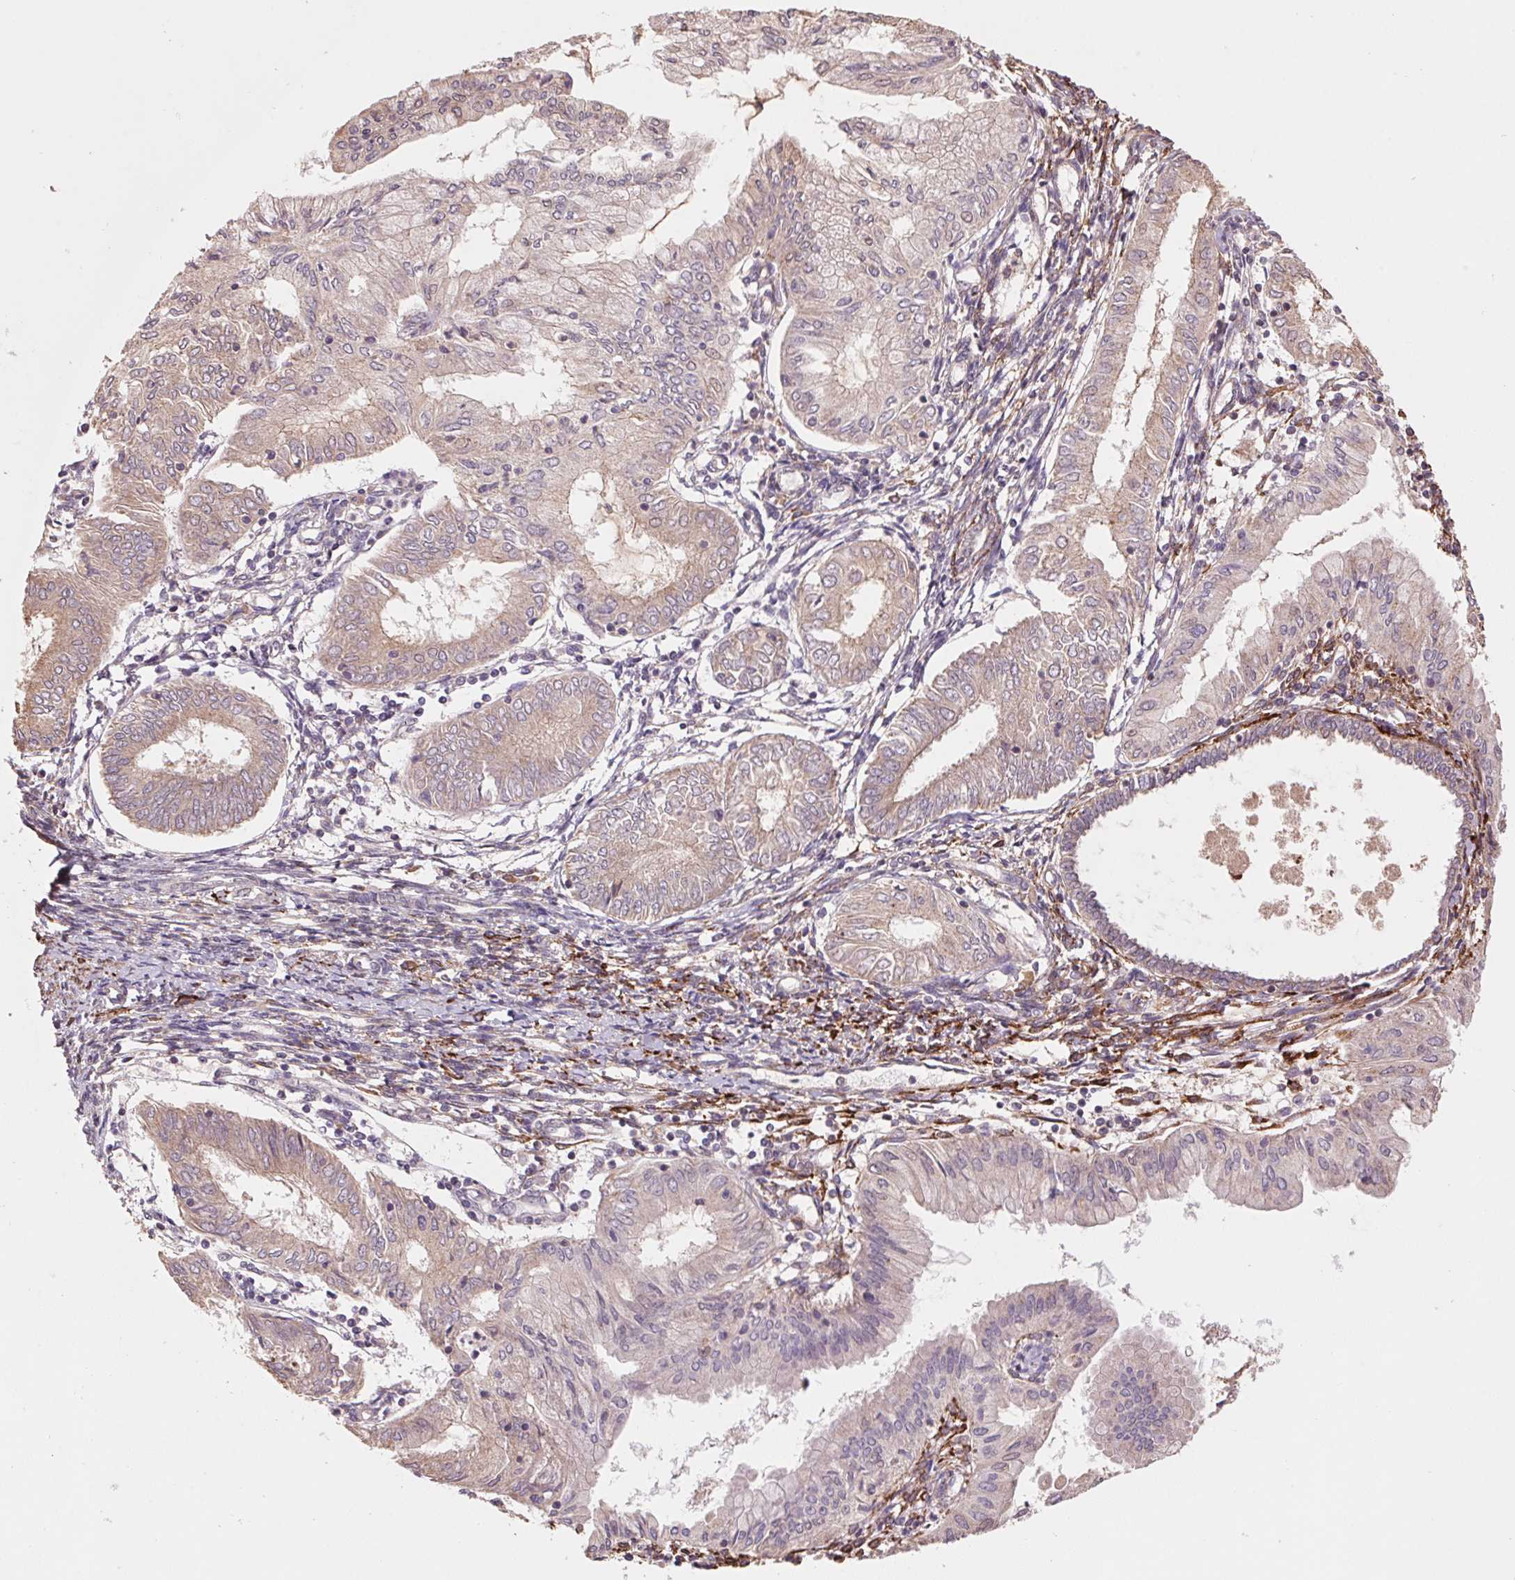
{"staining": {"intensity": "weak", "quantity": "<25%", "location": "cytoplasmic/membranous"}, "tissue": "endometrial cancer", "cell_type": "Tumor cells", "image_type": "cancer", "snomed": [{"axis": "morphology", "description": "Adenocarcinoma, NOS"}, {"axis": "topography", "description": "Endometrium"}], "caption": "Adenocarcinoma (endometrial) was stained to show a protein in brown. There is no significant staining in tumor cells.", "gene": "PDHA1", "patient": {"sex": "female", "age": 68}}